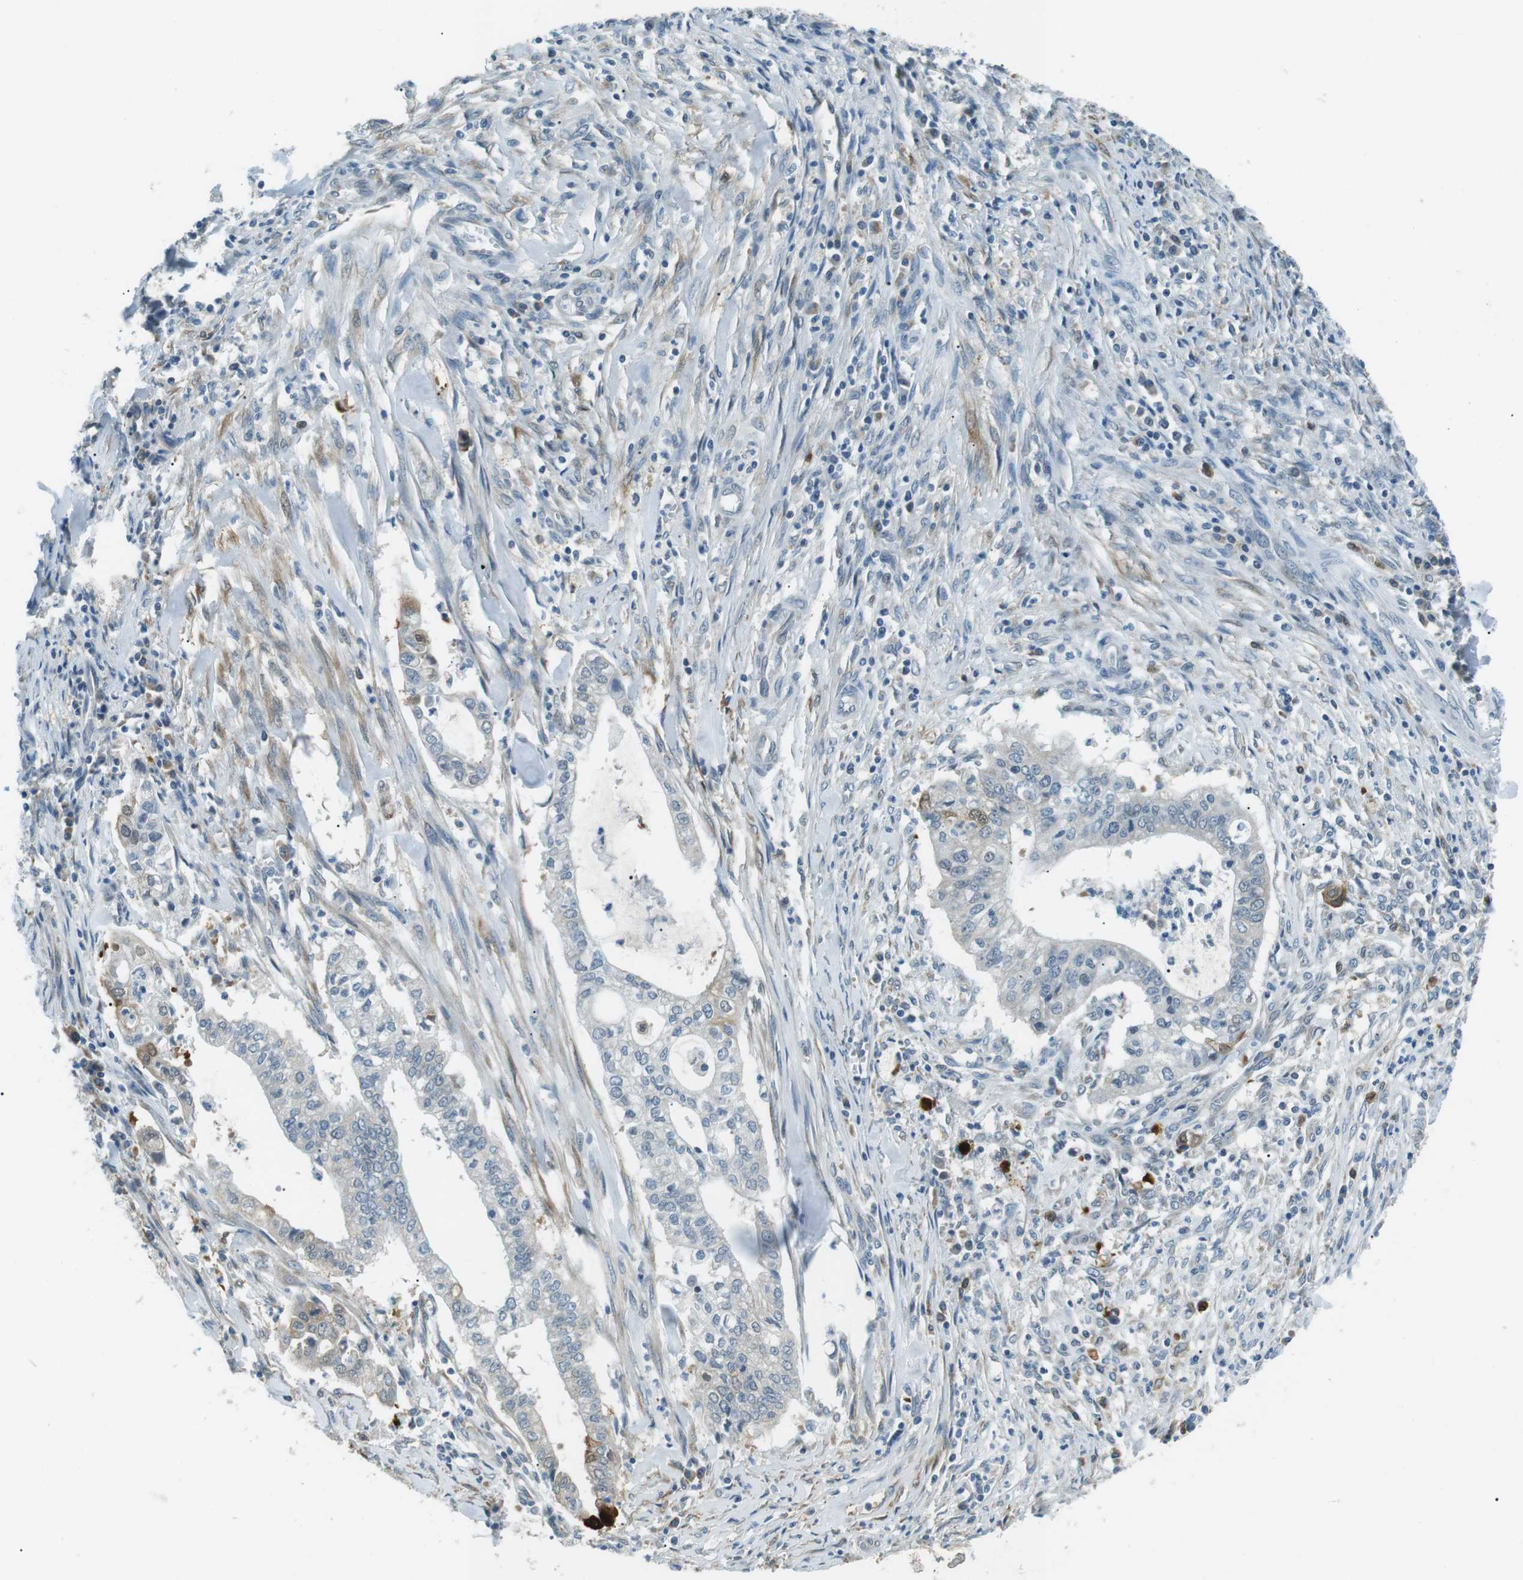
{"staining": {"intensity": "negative", "quantity": "none", "location": "none"}, "tissue": "cervical cancer", "cell_type": "Tumor cells", "image_type": "cancer", "snomed": [{"axis": "morphology", "description": "Adenocarcinoma, NOS"}, {"axis": "topography", "description": "Cervix"}], "caption": "This is a photomicrograph of IHC staining of cervical adenocarcinoma, which shows no expression in tumor cells. (Brightfield microscopy of DAB immunohistochemistry at high magnification).", "gene": "SERPINB2", "patient": {"sex": "female", "age": 44}}